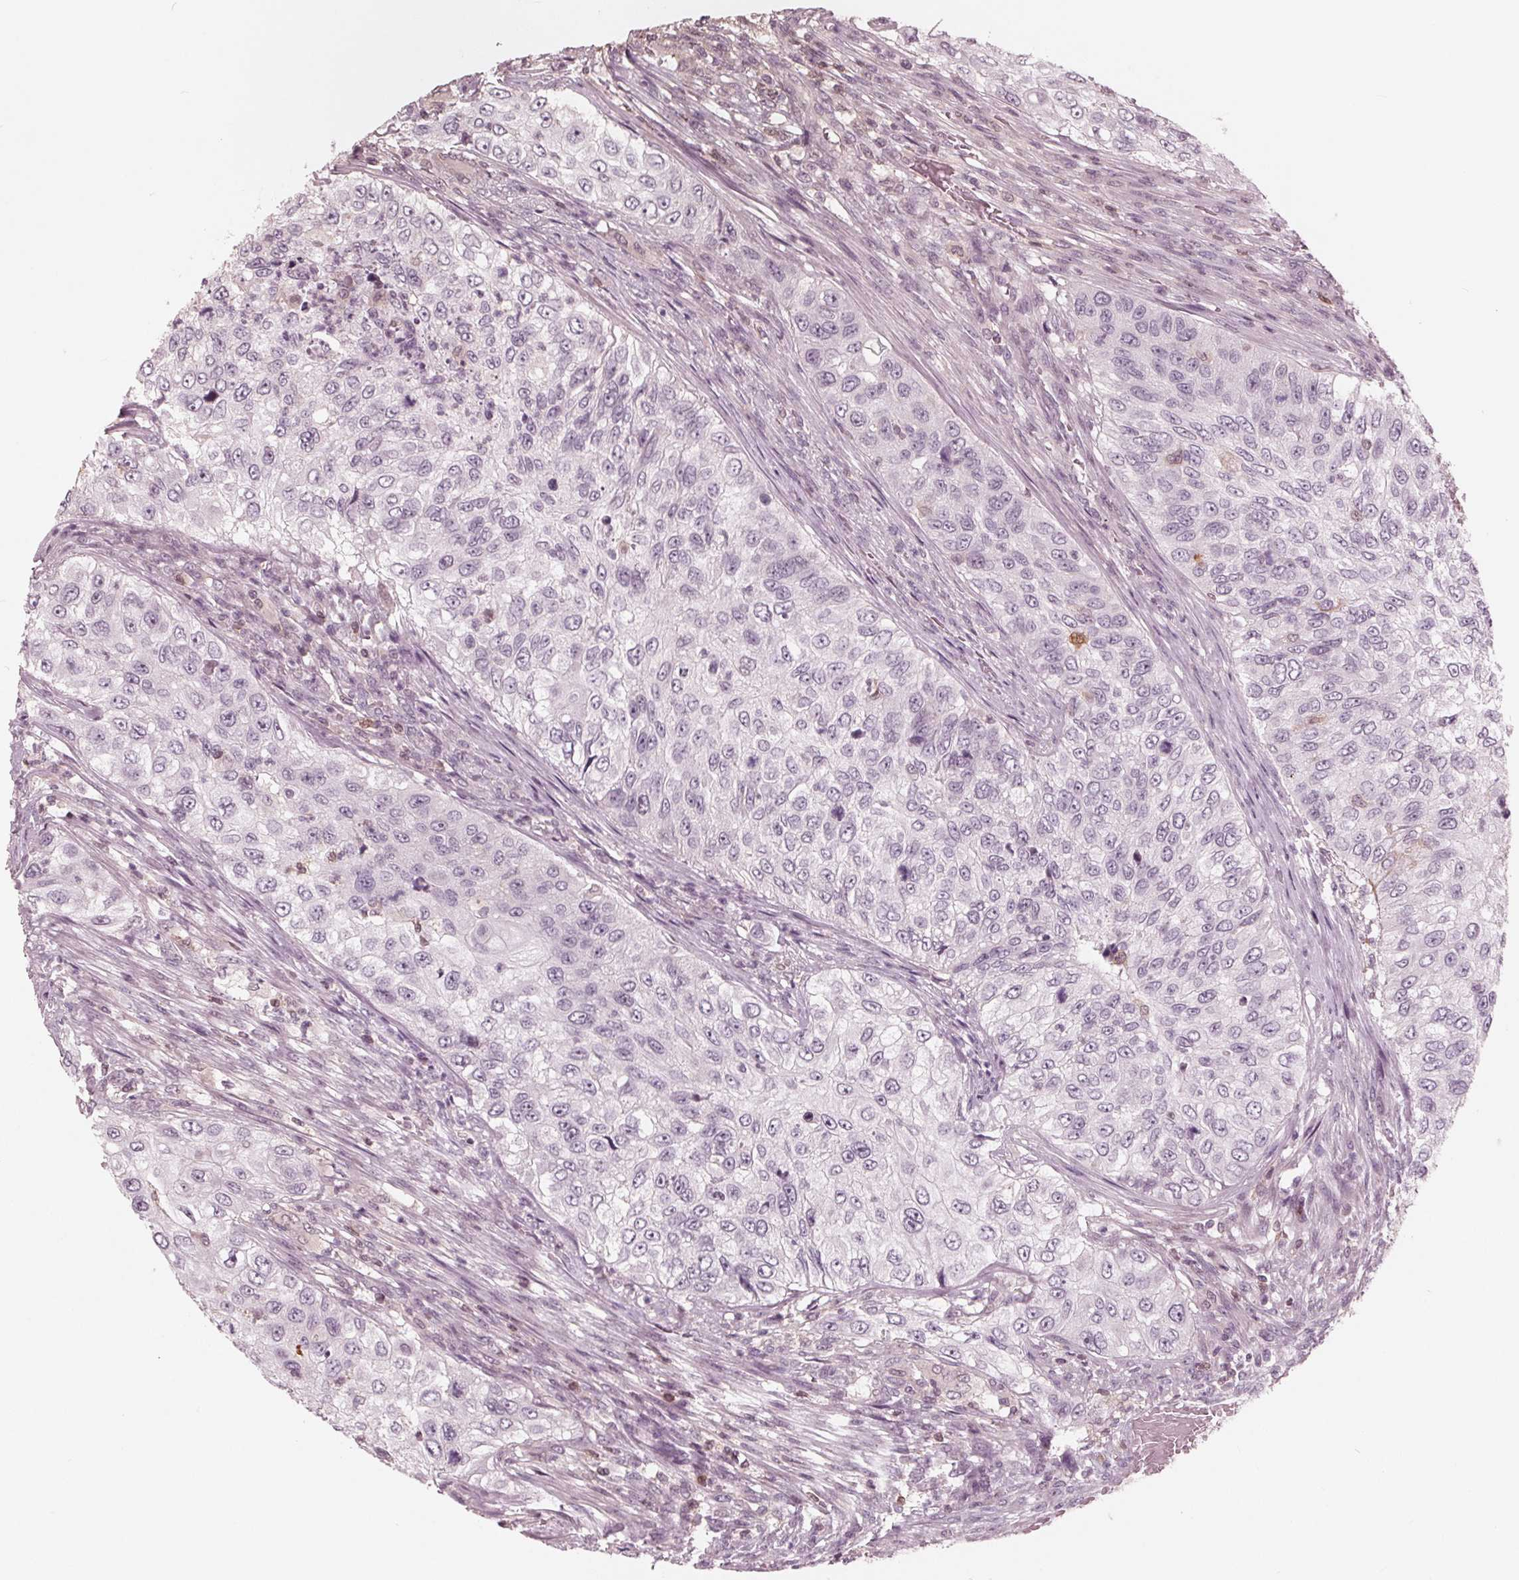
{"staining": {"intensity": "negative", "quantity": "none", "location": "none"}, "tissue": "urothelial cancer", "cell_type": "Tumor cells", "image_type": "cancer", "snomed": [{"axis": "morphology", "description": "Urothelial carcinoma, High grade"}, {"axis": "topography", "description": "Urinary bladder"}], "caption": "Tumor cells are negative for protein expression in human urothelial cancer.", "gene": "ING3", "patient": {"sex": "female", "age": 60}}